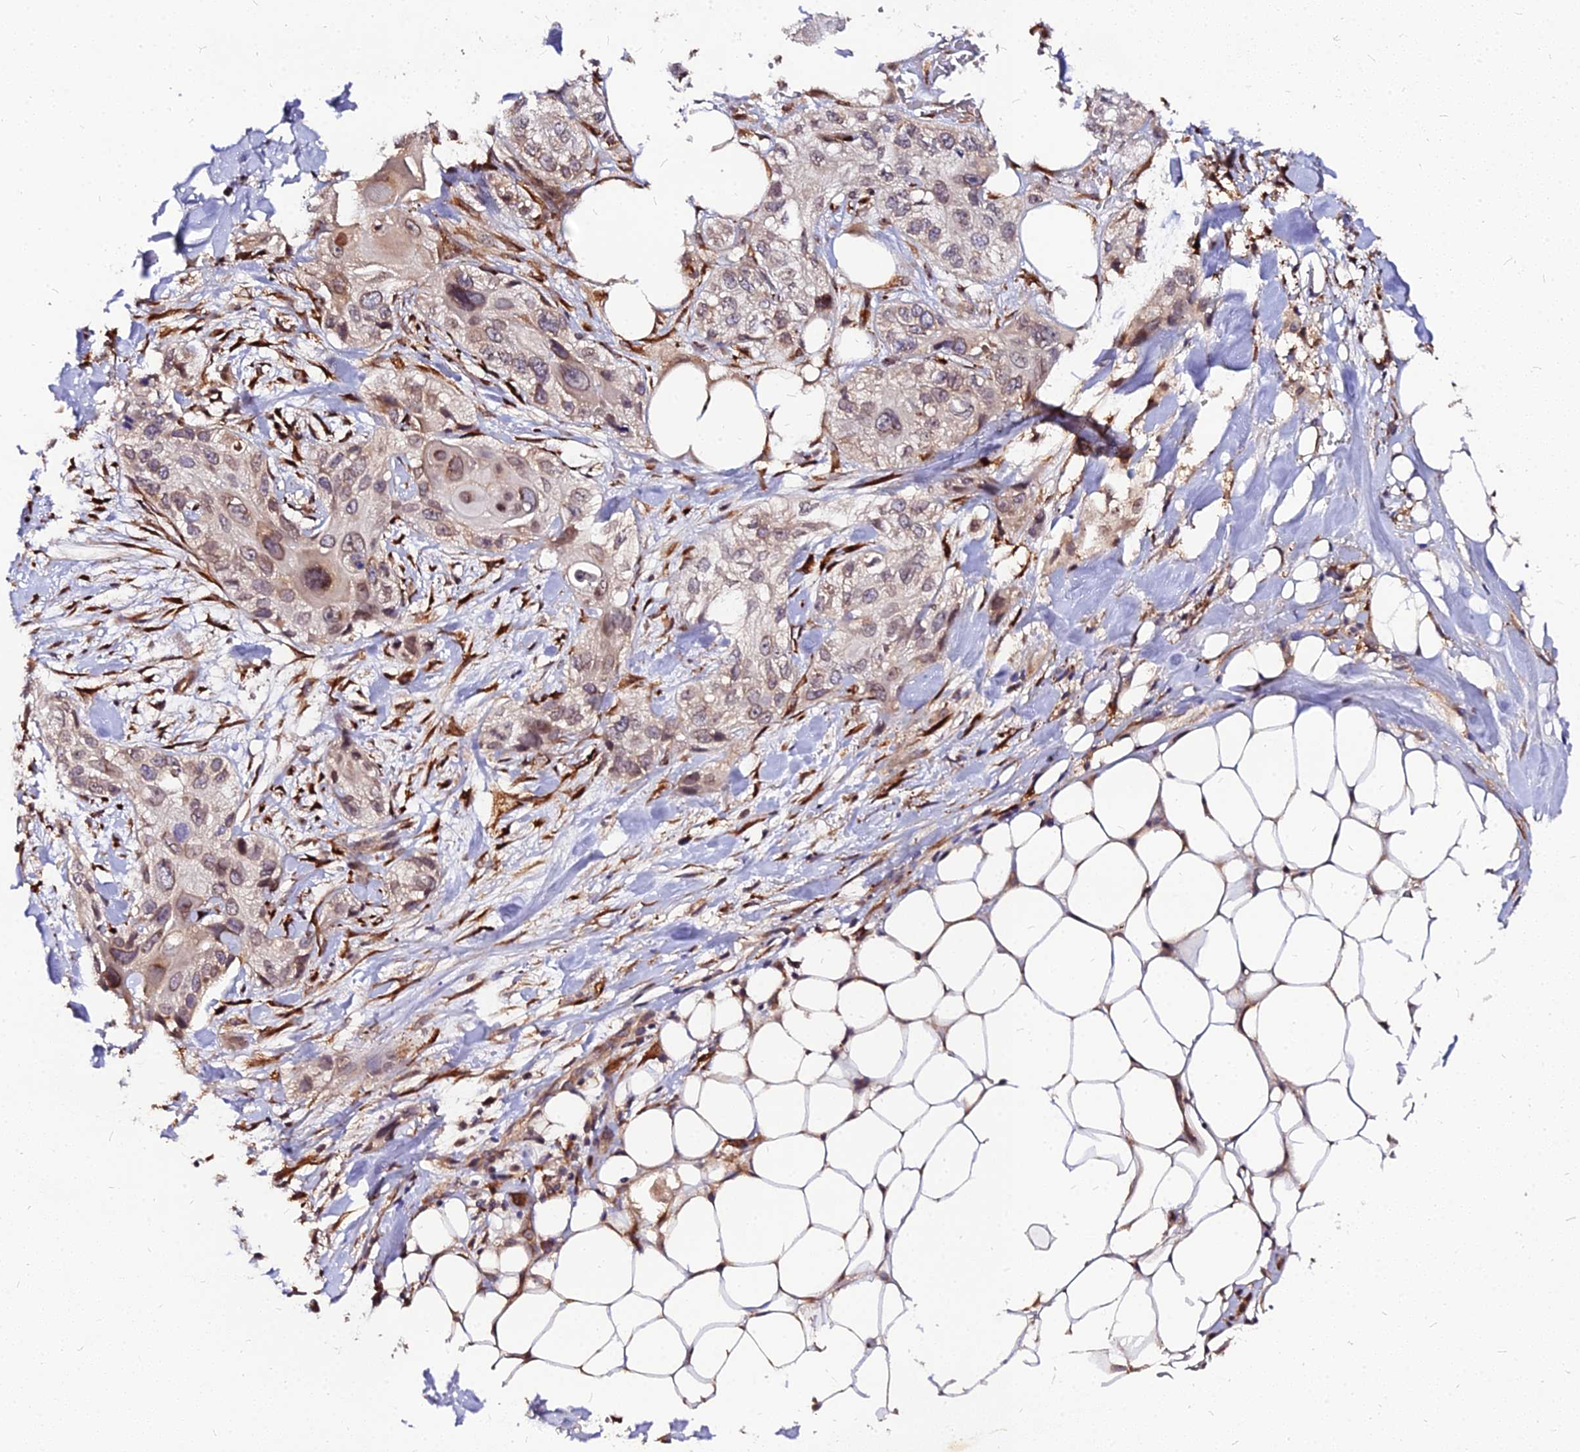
{"staining": {"intensity": "weak", "quantity": ">75%", "location": "cytoplasmic/membranous,nuclear"}, "tissue": "skin cancer", "cell_type": "Tumor cells", "image_type": "cancer", "snomed": [{"axis": "morphology", "description": "Normal tissue, NOS"}, {"axis": "morphology", "description": "Squamous cell carcinoma, NOS"}, {"axis": "topography", "description": "Skin"}], "caption": "Weak cytoplasmic/membranous and nuclear expression is seen in approximately >75% of tumor cells in squamous cell carcinoma (skin).", "gene": "PDE4D", "patient": {"sex": "male", "age": 72}}